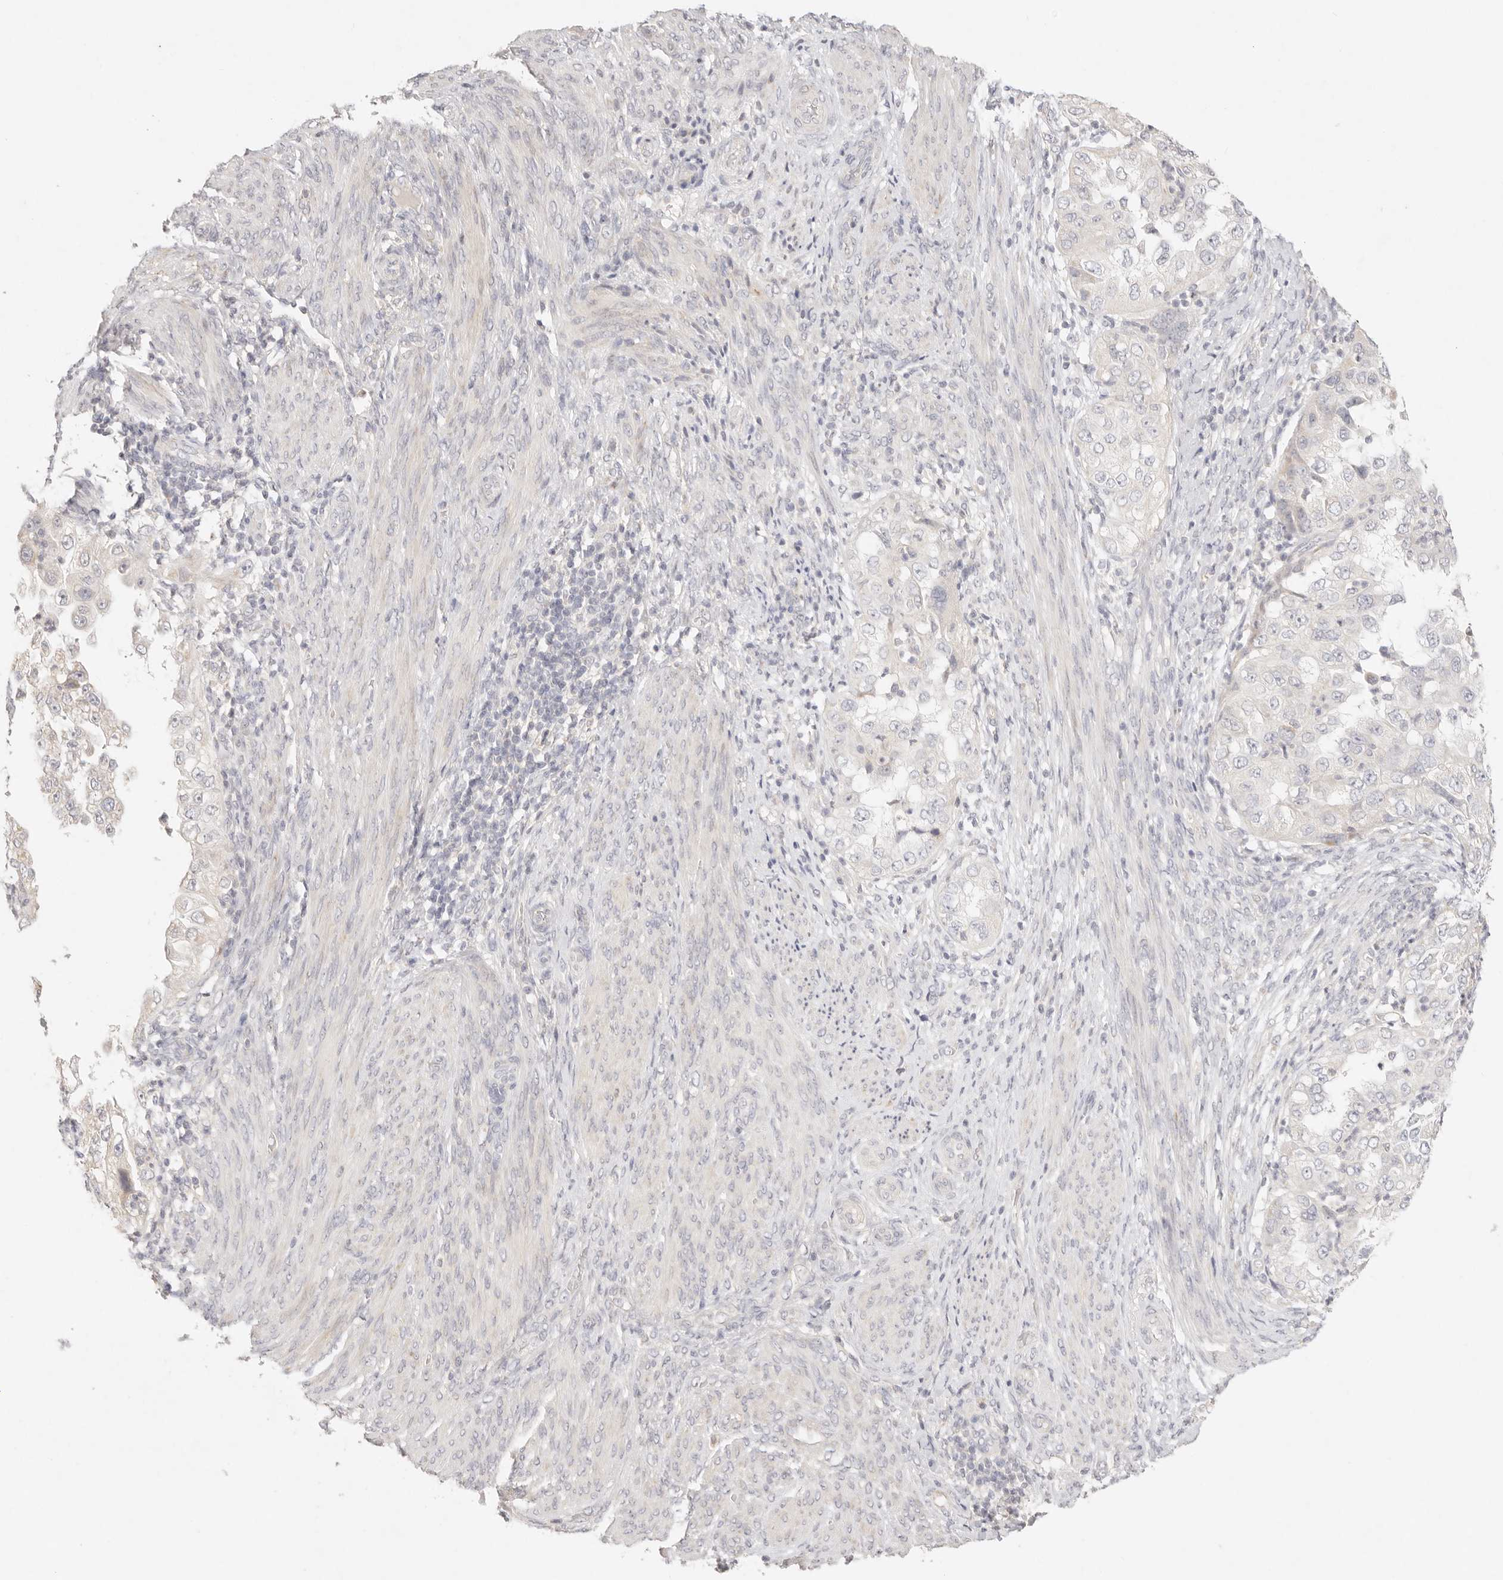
{"staining": {"intensity": "negative", "quantity": "none", "location": "none"}, "tissue": "endometrial cancer", "cell_type": "Tumor cells", "image_type": "cancer", "snomed": [{"axis": "morphology", "description": "Adenocarcinoma, NOS"}, {"axis": "topography", "description": "Endometrium"}], "caption": "An image of endometrial adenocarcinoma stained for a protein displays no brown staining in tumor cells. (DAB immunohistochemistry with hematoxylin counter stain).", "gene": "GPR156", "patient": {"sex": "female", "age": 85}}